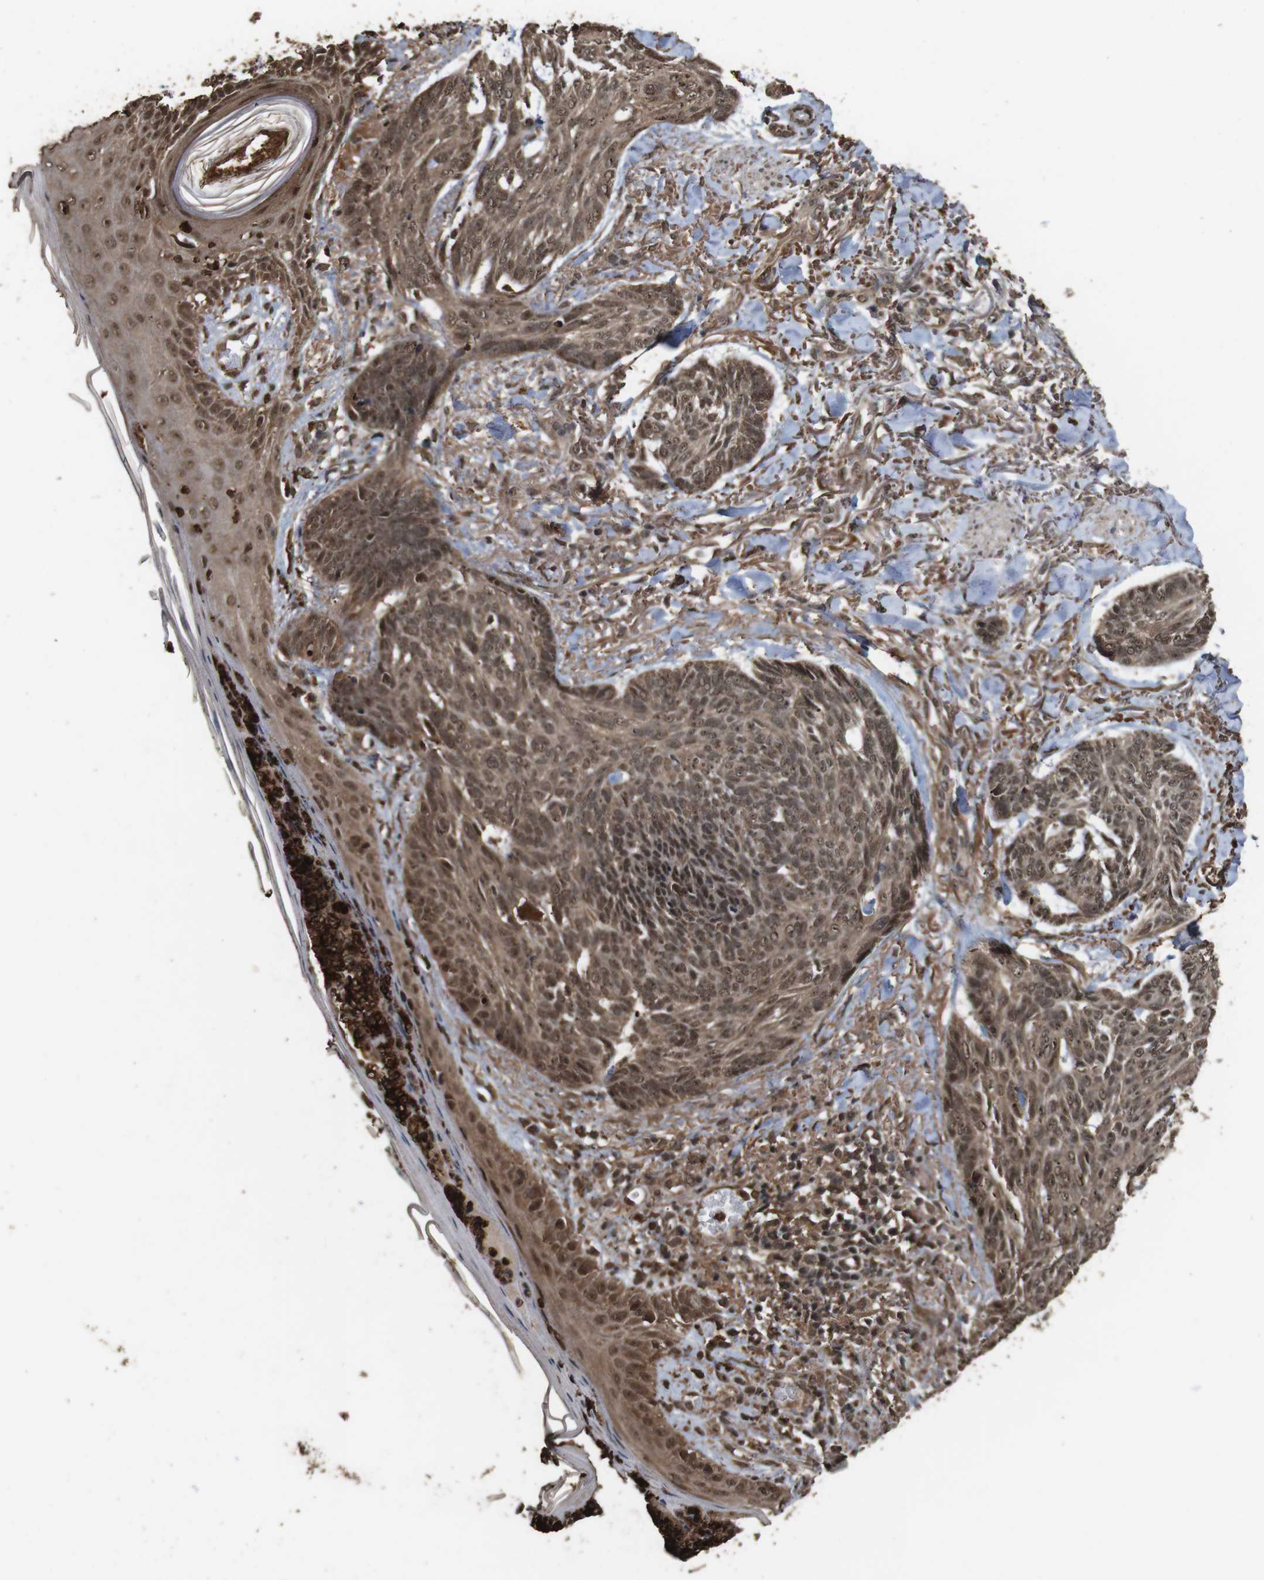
{"staining": {"intensity": "moderate", "quantity": ">75%", "location": "cytoplasmic/membranous,nuclear"}, "tissue": "skin cancer", "cell_type": "Tumor cells", "image_type": "cancer", "snomed": [{"axis": "morphology", "description": "Basal cell carcinoma"}, {"axis": "topography", "description": "Skin"}], "caption": "The histopathology image shows staining of skin cancer, revealing moderate cytoplasmic/membranous and nuclear protein staining (brown color) within tumor cells. Nuclei are stained in blue.", "gene": "RRAS2", "patient": {"sex": "male", "age": 43}}